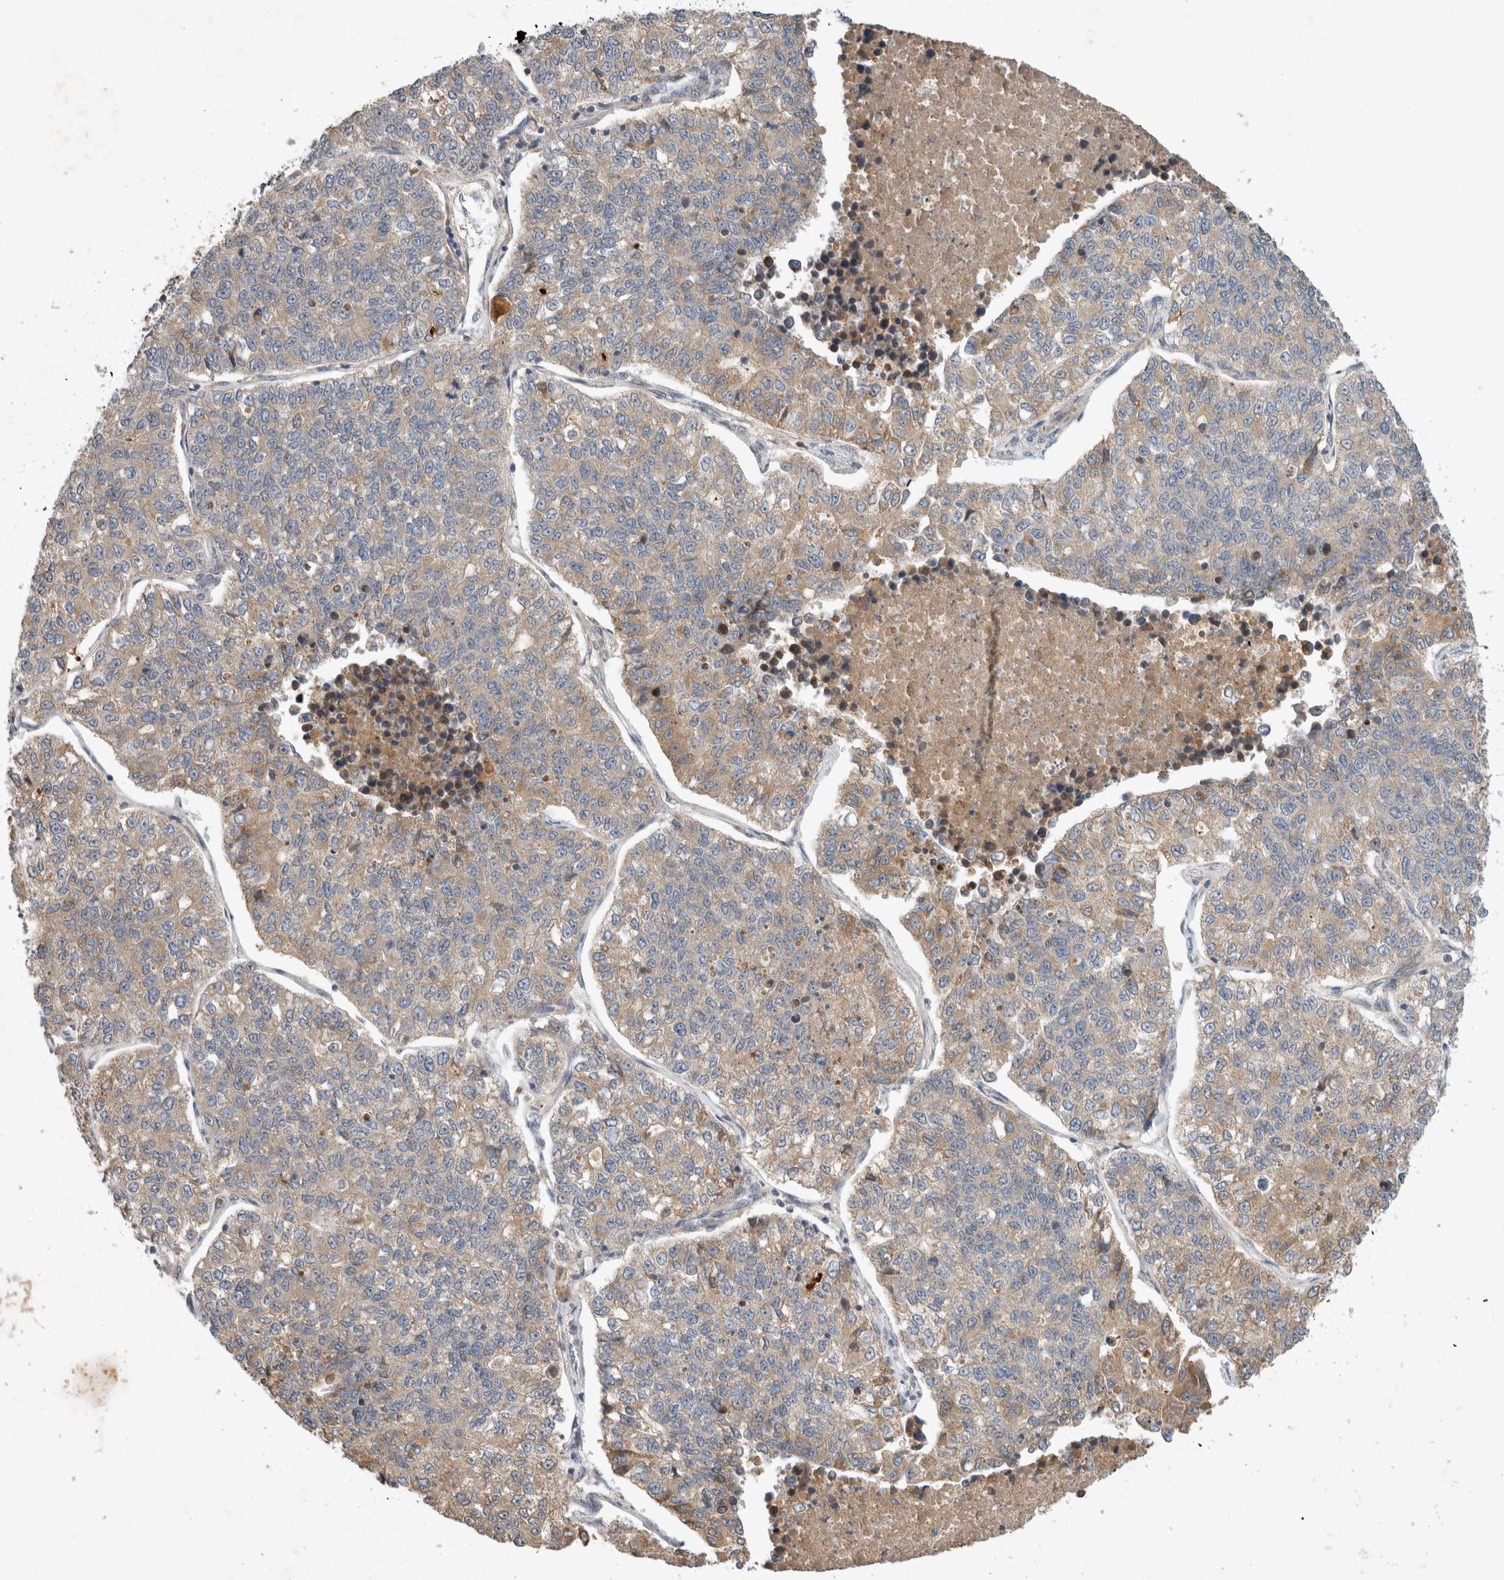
{"staining": {"intensity": "weak", "quantity": "25%-75%", "location": "cytoplasmic/membranous"}, "tissue": "lung cancer", "cell_type": "Tumor cells", "image_type": "cancer", "snomed": [{"axis": "morphology", "description": "Adenocarcinoma, NOS"}, {"axis": "topography", "description": "Lung"}], "caption": "Immunohistochemistry of lung cancer reveals low levels of weak cytoplasmic/membranous positivity in approximately 25%-75% of tumor cells. The staining is performed using DAB (3,3'-diaminobenzidine) brown chromogen to label protein expression. The nuclei are counter-stained blue using hematoxylin.", "gene": "ARMC9", "patient": {"sex": "male", "age": 49}}